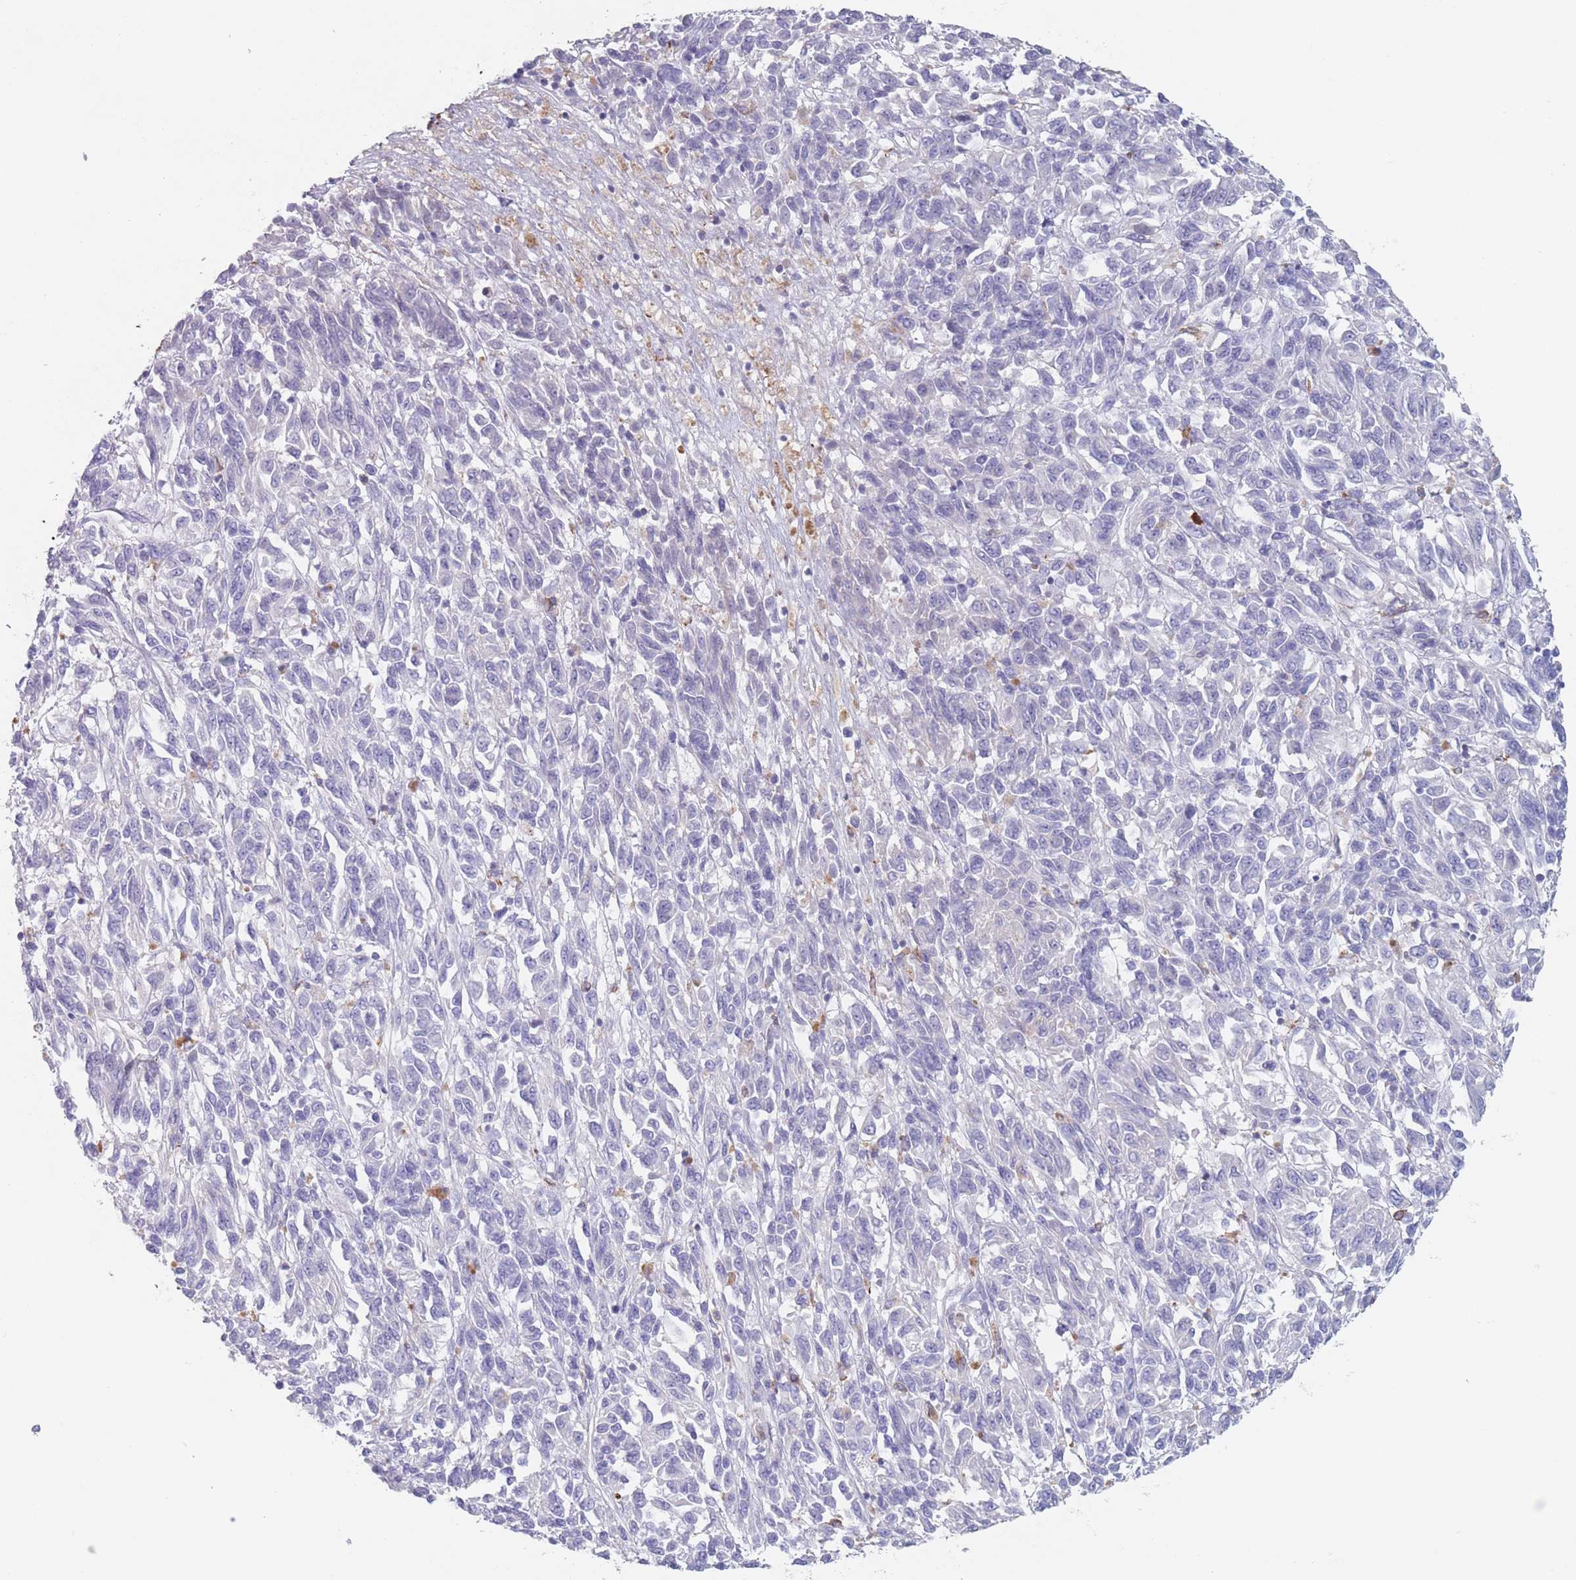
{"staining": {"intensity": "negative", "quantity": "none", "location": "none"}, "tissue": "melanoma", "cell_type": "Tumor cells", "image_type": "cancer", "snomed": [{"axis": "morphology", "description": "Malignant melanoma, Metastatic site"}, {"axis": "topography", "description": "Lung"}], "caption": "This is an IHC image of malignant melanoma (metastatic site). There is no expression in tumor cells.", "gene": "ATP1A3", "patient": {"sex": "male", "age": 64}}